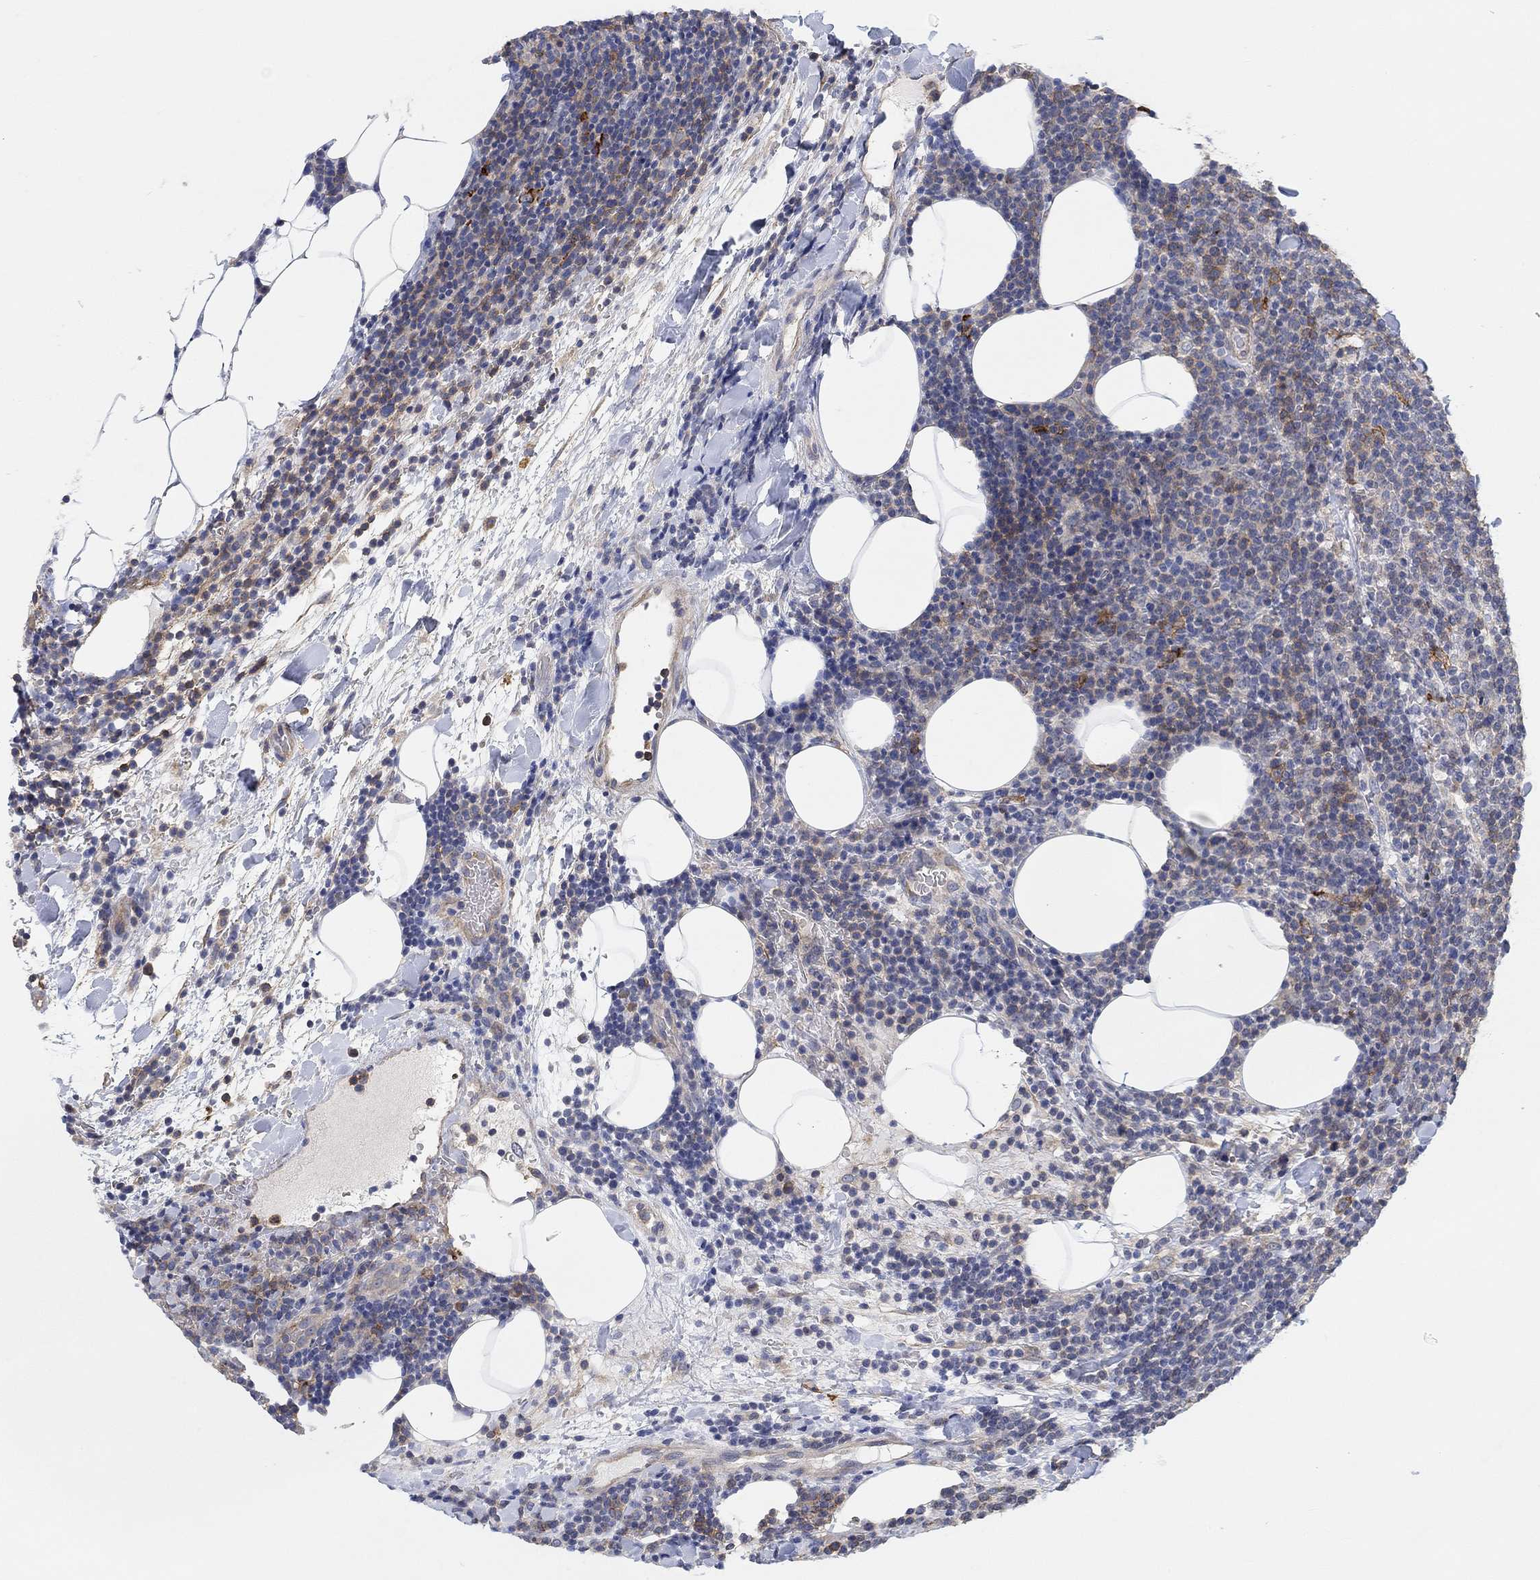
{"staining": {"intensity": "negative", "quantity": "none", "location": "none"}, "tissue": "lymphoma", "cell_type": "Tumor cells", "image_type": "cancer", "snomed": [{"axis": "morphology", "description": "Malignant lymphoma, non-Hodgkin's type, High grade"}, {"axis": "topography", "description": "Lymph node"}], "caption": "Immunohistochemistry histopathology image of neoplastic tissue: malignant lymphoma, non-Hodgkin's type (high-grade) stained with DAB (3,3'-diaminobenzidine) exhibits no significant protein expression in tumor cells.", "gene": "SYT16", "patient": {"sex": "male", "age": 61}}